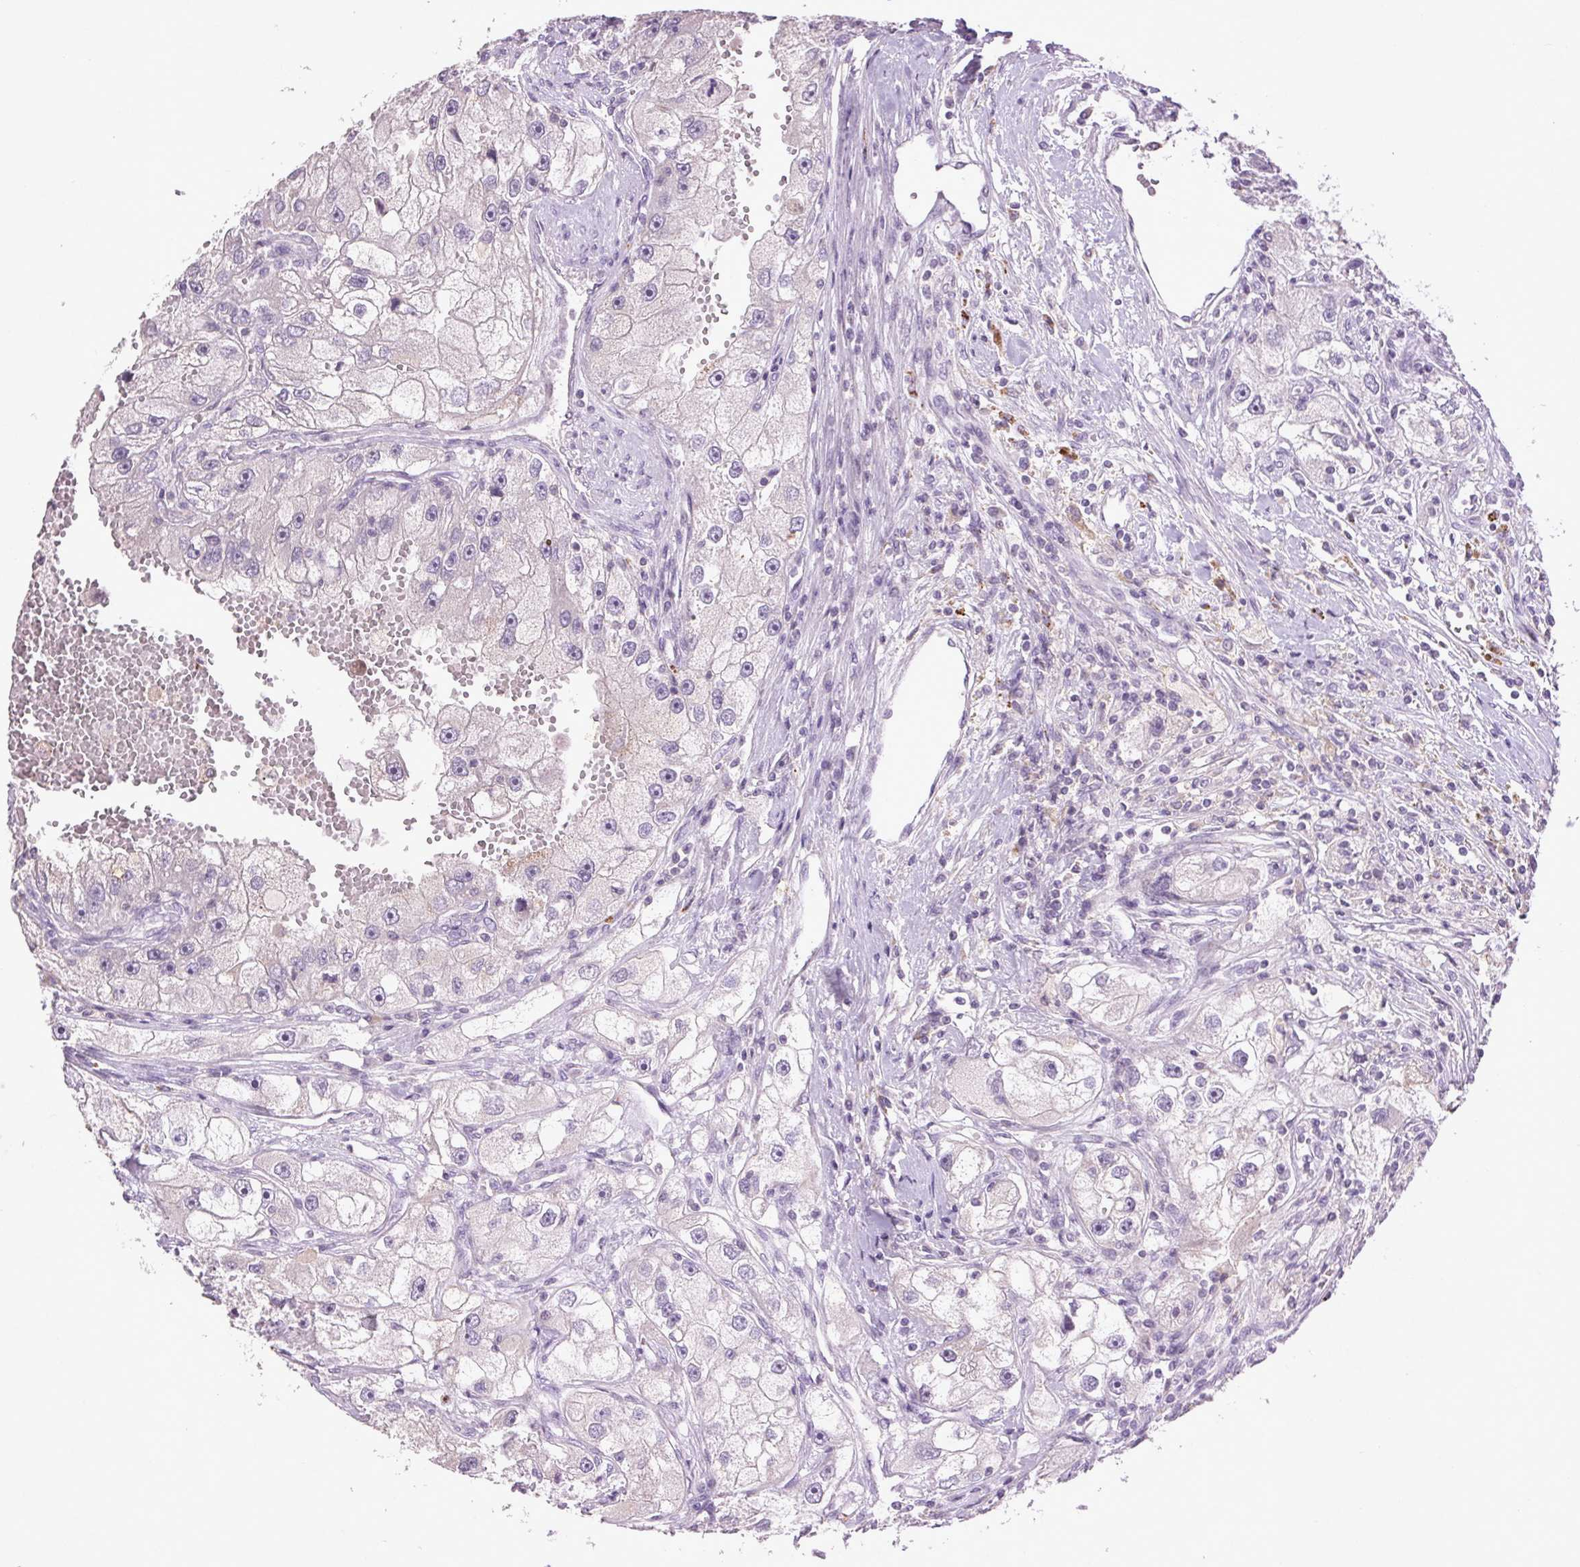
{"staining": {"intensity": "negative", "quantity": "none", "location": "none"}, "tissue": "renal cancer", "cell_type": "Tumor cells", "image_type": "cancer", "snomed": [{"axis": "morphology", "description": "Adenocarcinoma, NOS"}, {"axis": "topography", "description": "Kidney"}], "caption": "Photomicrograph shows no protein positivity in tumor cells of adenocarcinoma (renal) tissue.", "gene": "FNDC7", "patient": {"sex": "male", "age": 63}}